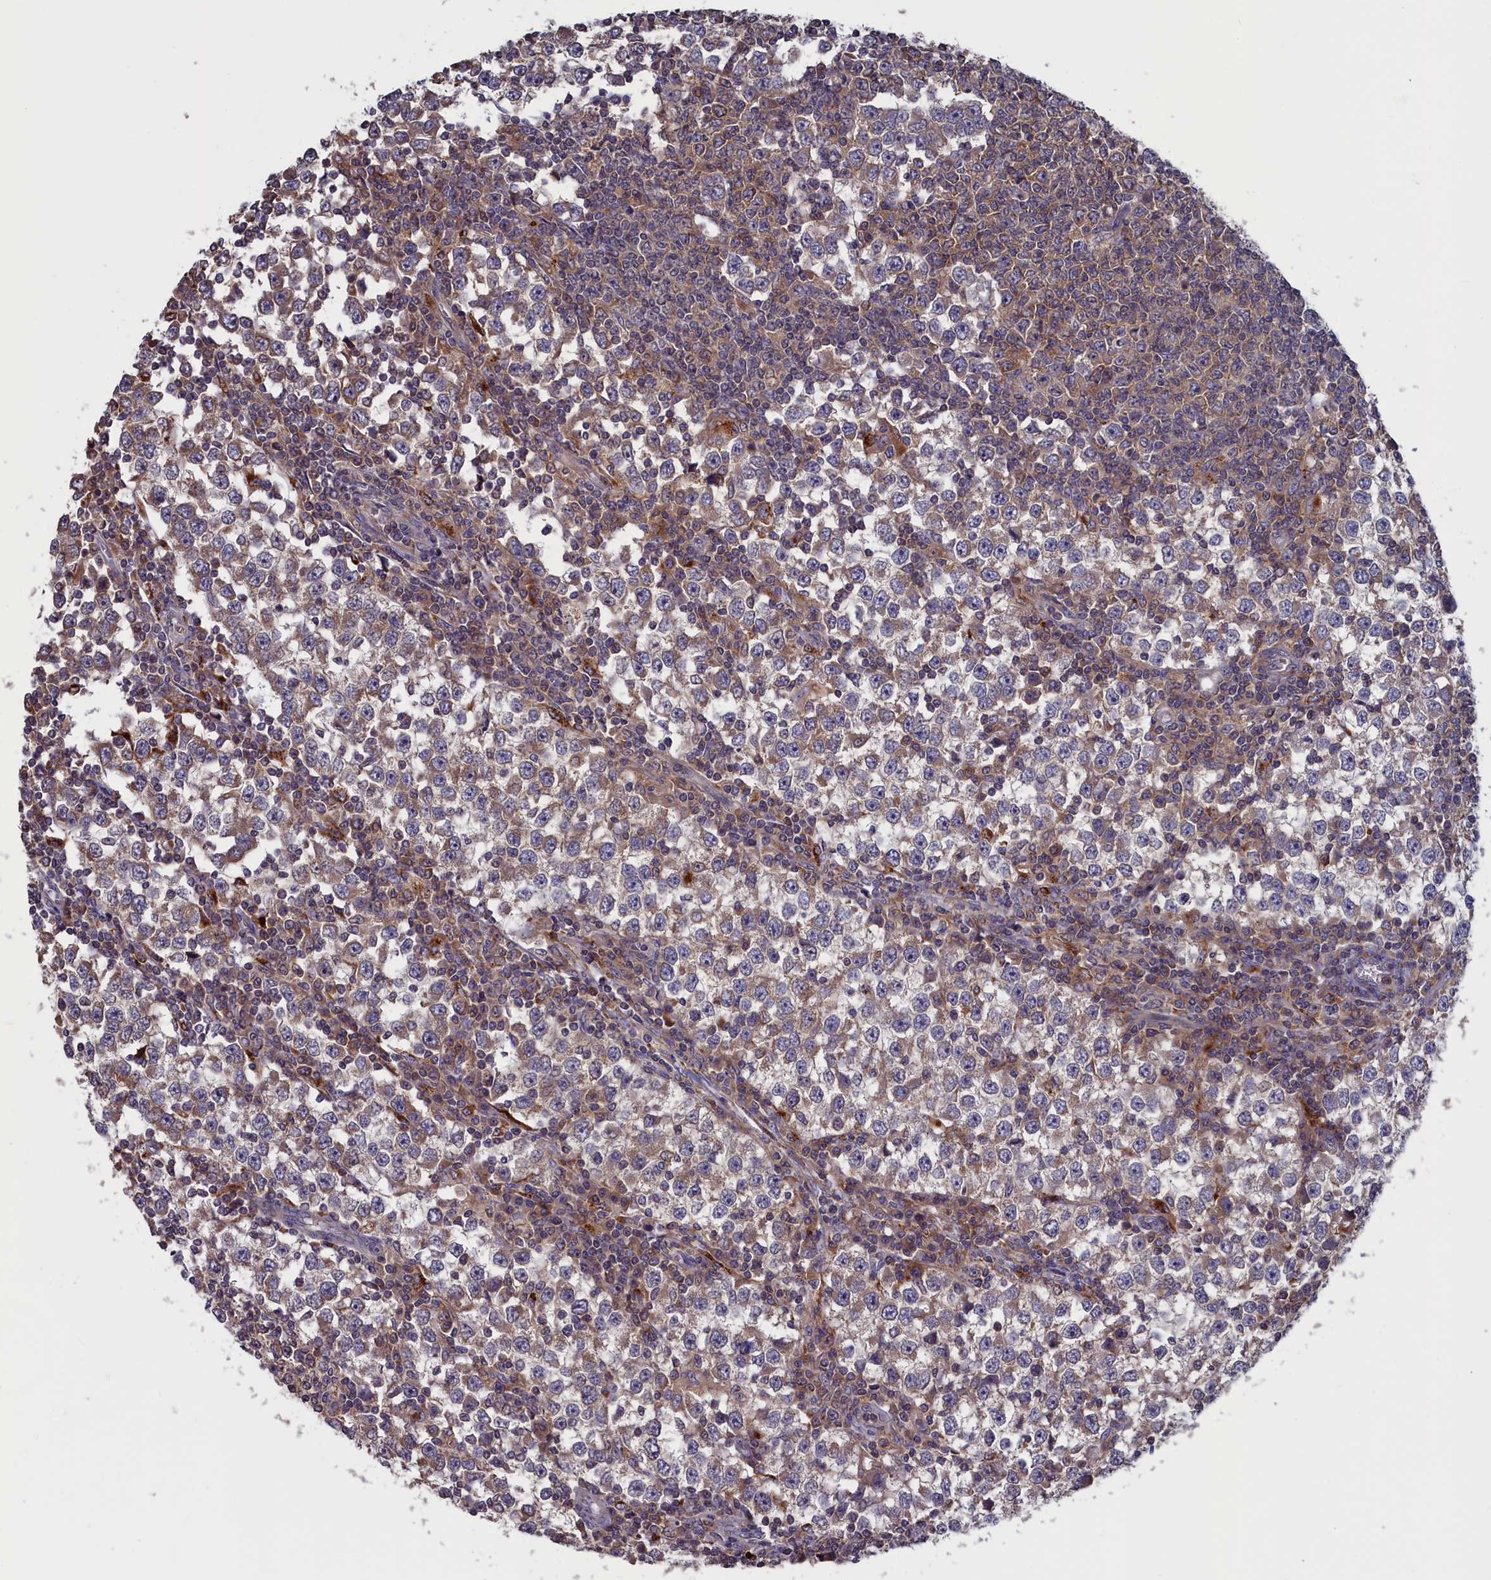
{"staining": {"intensity": "weak", "quantity": "25%-75%", "location": "cytoplasmic/membranous"}, "tissue": "testis cancer", "cell_type": "Tumor cells", "image_type": "cancer", "snomed": [{"axis": "morphology", "description": "Seminoma, NOS"}, {"axis": "topography", "description": "Testis"}], "caption": "High-power microscopy captured an immunohistochemistry (IHC) photomicrograph of seminoma (testis), revealing weak cytoplasmic/membranous positivity in approximately 25%-75% of tumor cells. (brown staining indicates protein expression, while blue staining denotes nuclei).", "gene": "CACTIN", "patient": {"sex": "male", "age": 65}}